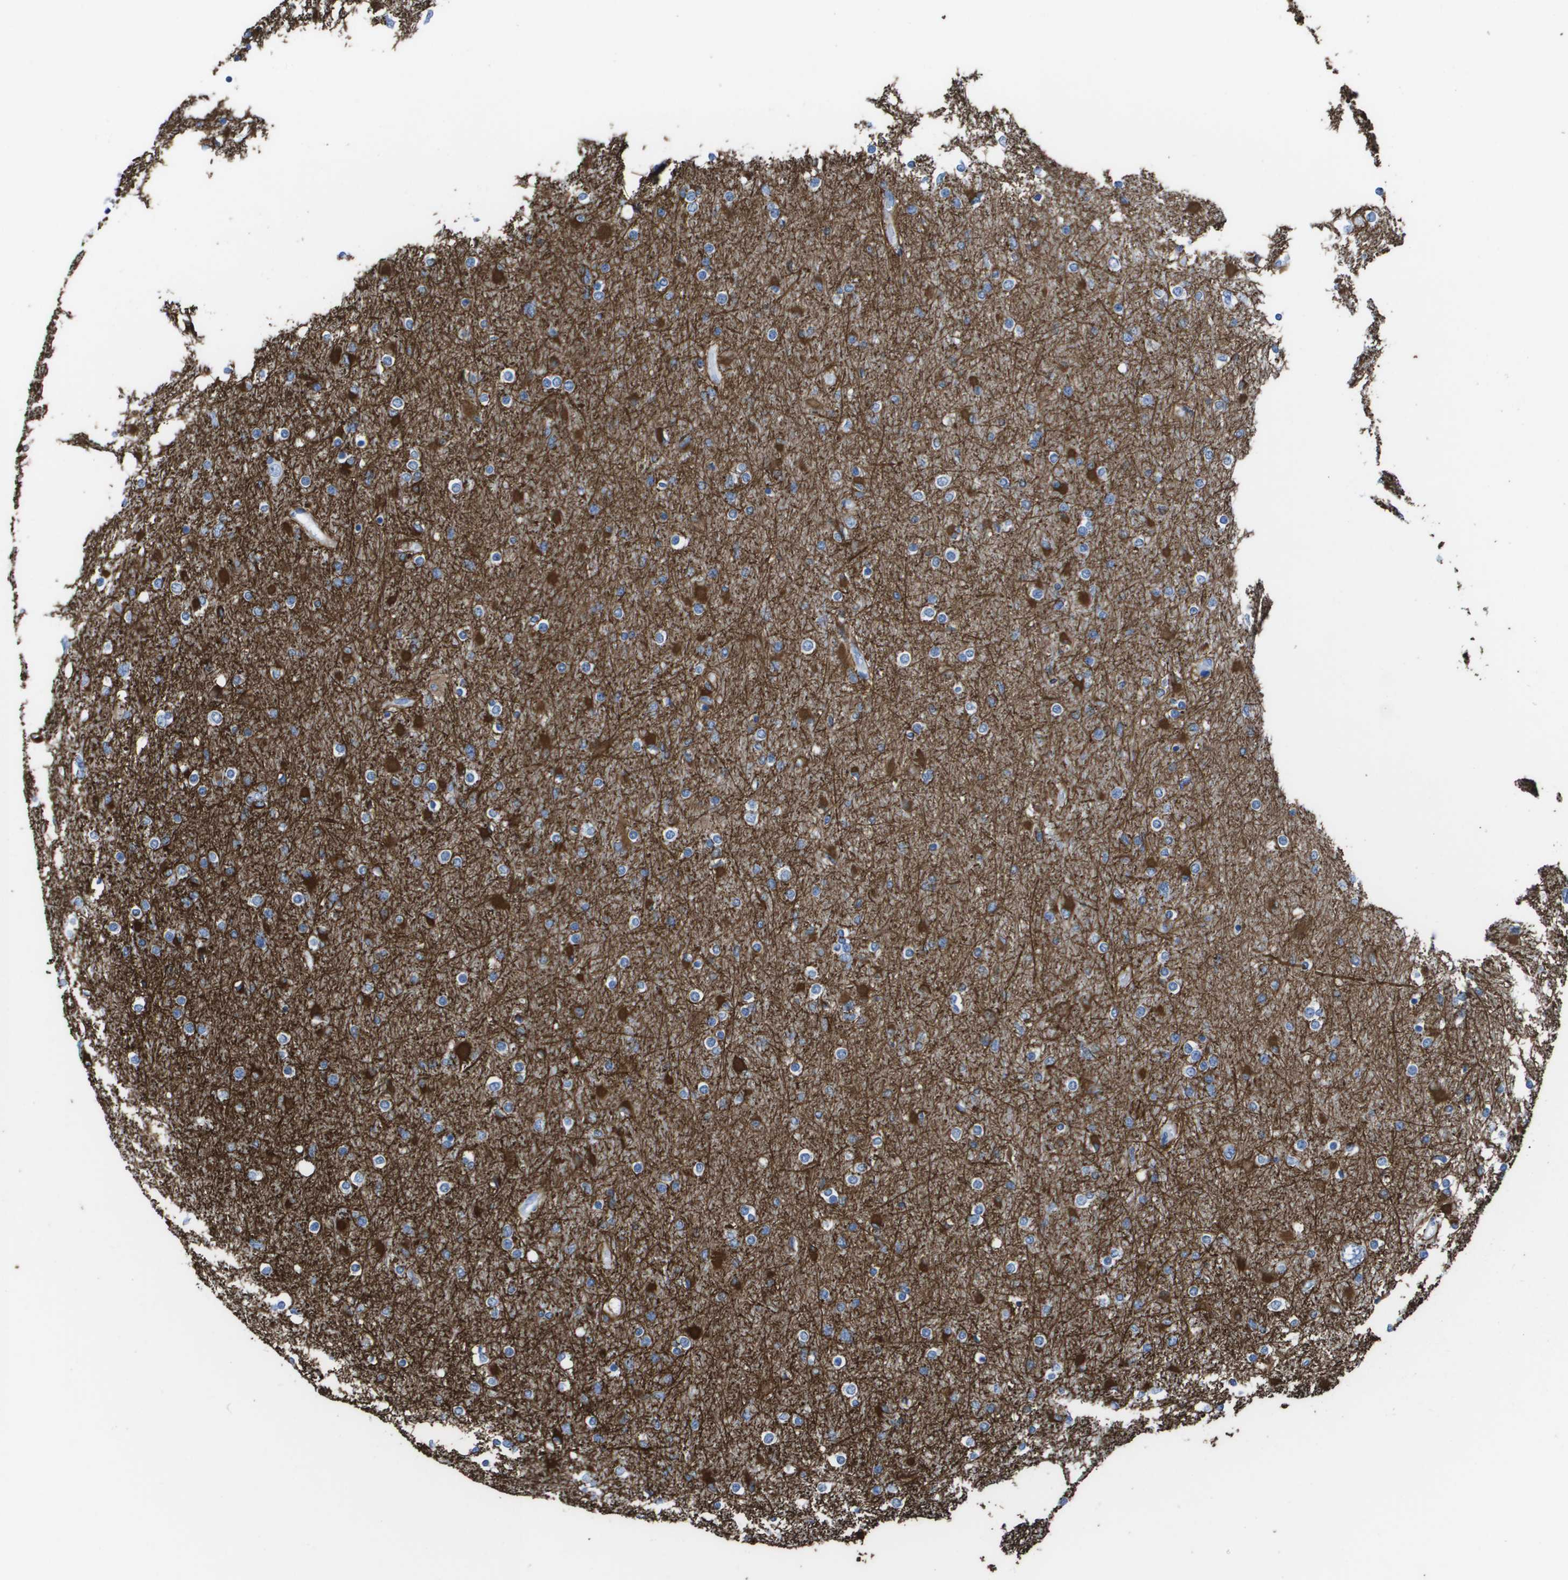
{"staining": {"intensity": "negative", "quantity": "none", "location": "none"}, "tissue": "glioma", "cell_type": "Tumor cells", "image_type": "cancer", "snomed": [{"axis": "morphology", "description": "Glioma, malignant, High grade"}, {"axis": "topography", "description": "Cerebral cortex"}], "caption": "Malignant high-grade glioma was stained to show a protein in brown. There is no significant staining in tumor cells.", "gene": "KCNA3", "patient": {"sex": "female", "age": 36}}